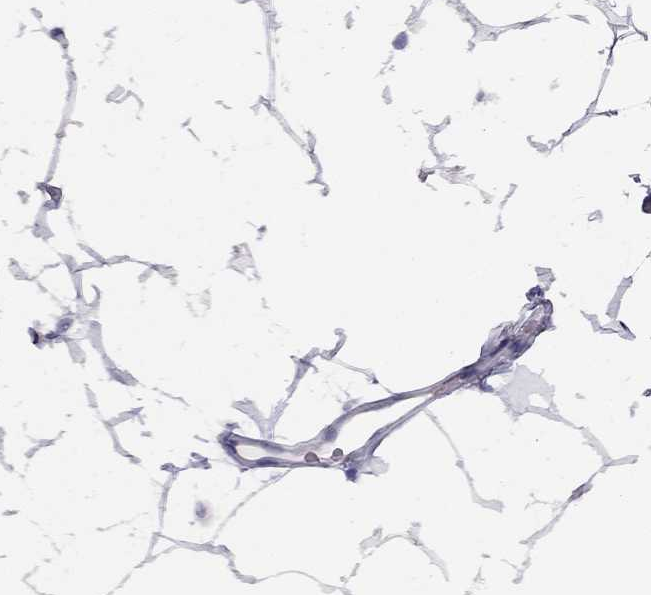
{"staining": {"intensity": "negative", "quantity": "none", "location": "none"}, "tissue": "breast", "cell_type": "Adipocytes", "image_type": "normal", "snomed": [{"axis": "morphology", "description": "Normal tissue, NOS"}, {"axis": "topography", "description": "Breast"}], "caption": "Photomicrograph shows no protein staining in adipocytes of normal breast. Nuclei are stained in blue.", "gene": "ERC2", "patient": {"sex": "female", "age": 32}}